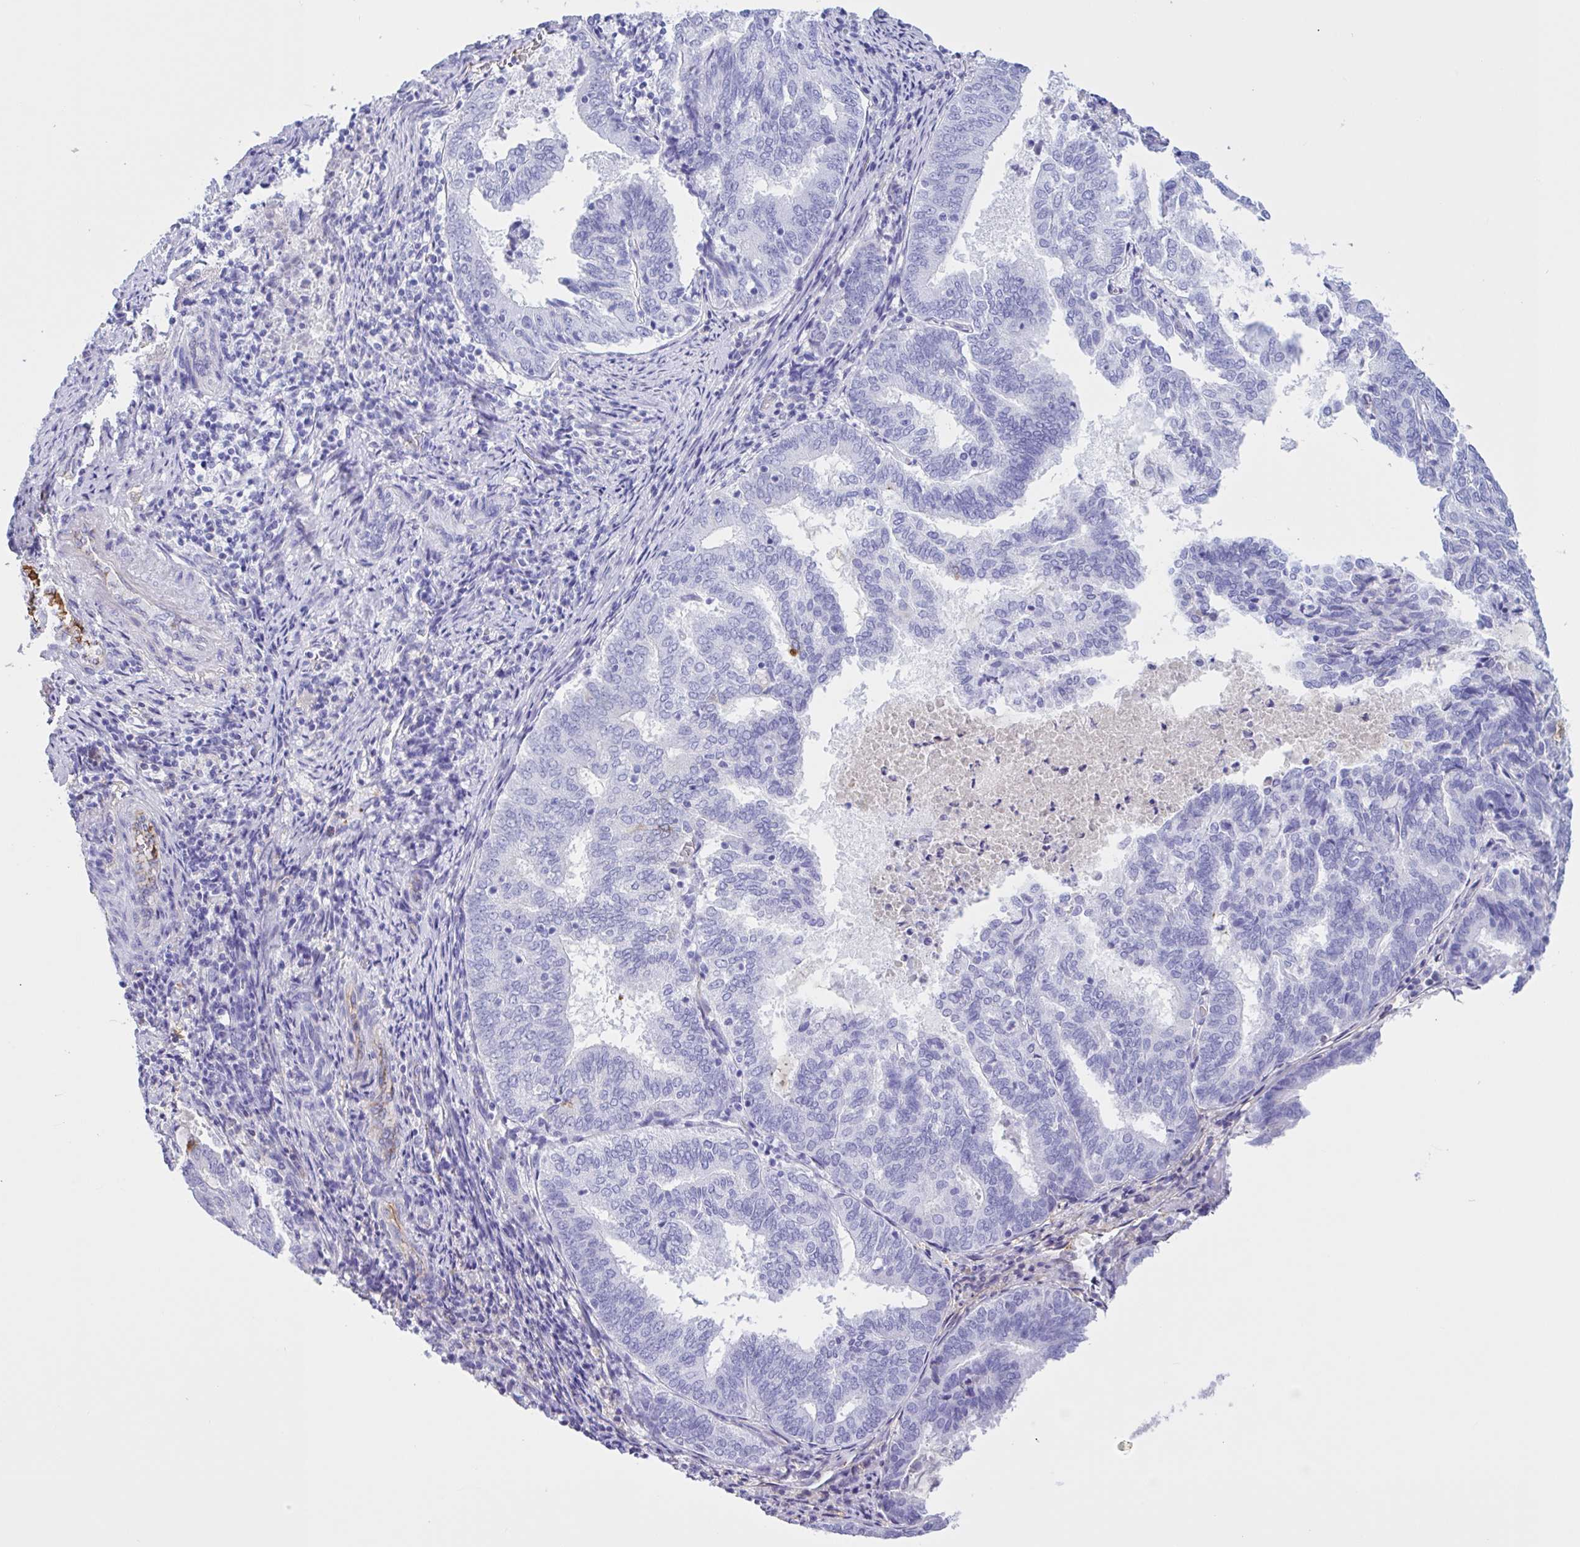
{"staining": {"intensity": "negative", "quantity": "none", "location": "none"}, "tissue": "endometrial cancer", "cell_type": "Tumor cells", "image_type": "cancer", "snomed": [{"axis": "morphology", "description": "Adenocarcinoma, NOS"}, {"axis": "topography", "description": "Endometrium"}], "caption": "IHC image of neoplastic tissue: adenocarcinoma (endometrial) stained with DAB (3,3'-diaminobenzidine) shows no significant protein positivity in tumor cells. (Stains: DAB immunohistochemistry (IHC) with hematoxylin counter stain, Microscopy: brightfield microscopy at high magnification).", "gene": "LARGE2", "patient": {"sex": "female", "age": 80}}